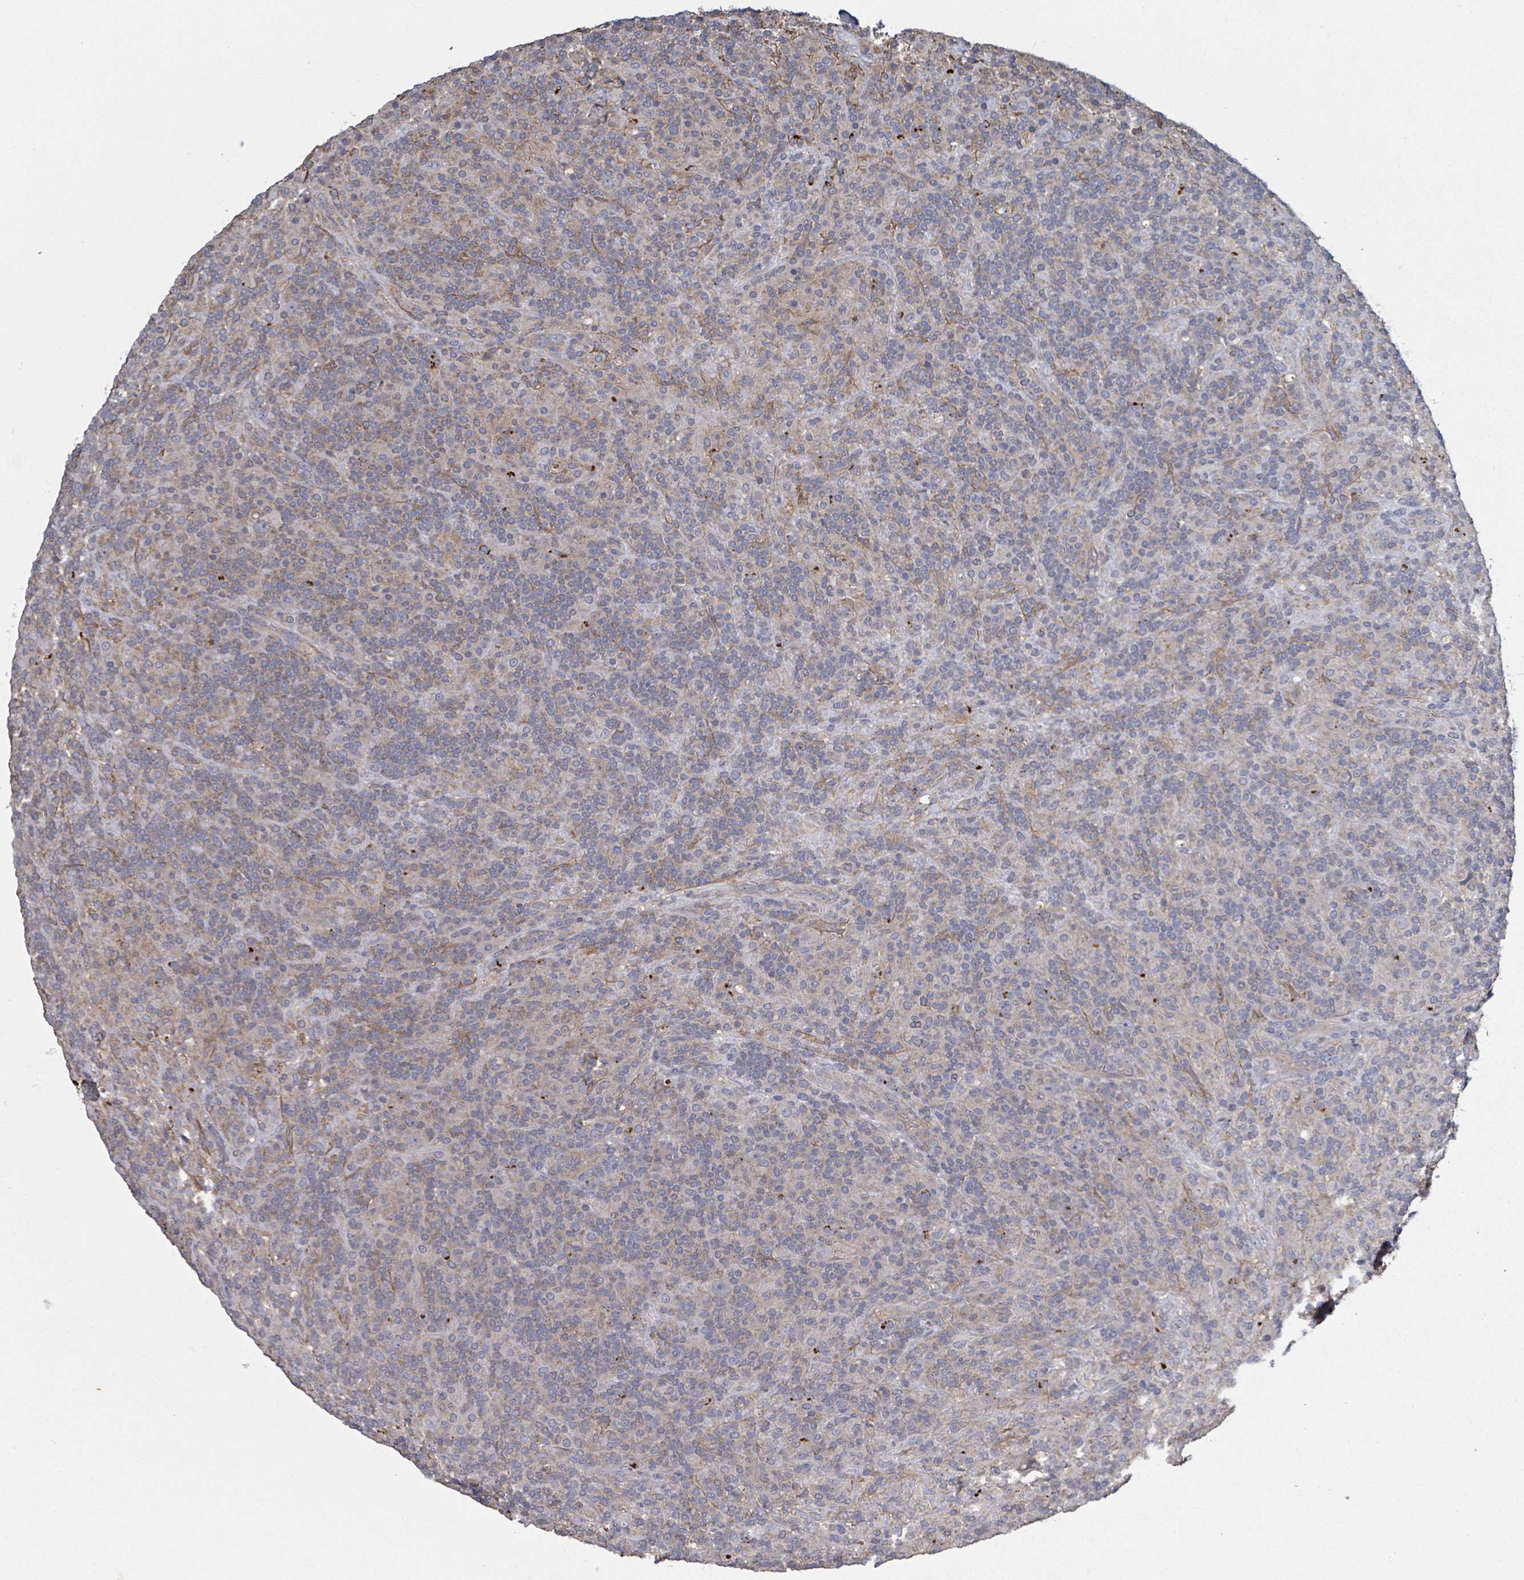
{"staining": {"intensity": "negative", "quantity": "none", "location": "none"}, "tissue": "lymphoma", "cell_type": "Tumor cells", "image_type": "cancer", "snomed": [{"axis": "morphology", "description": "Hodgkin's disease, NOS"}, {"axis": "topography", "description": "Lymph node"}], "caption": "Lymphoma was stained to show a protein in brown. There is no significant expression in tumor cells.", "gene": "ADCK1", "patient": {"sex": "male", "age": 70}}